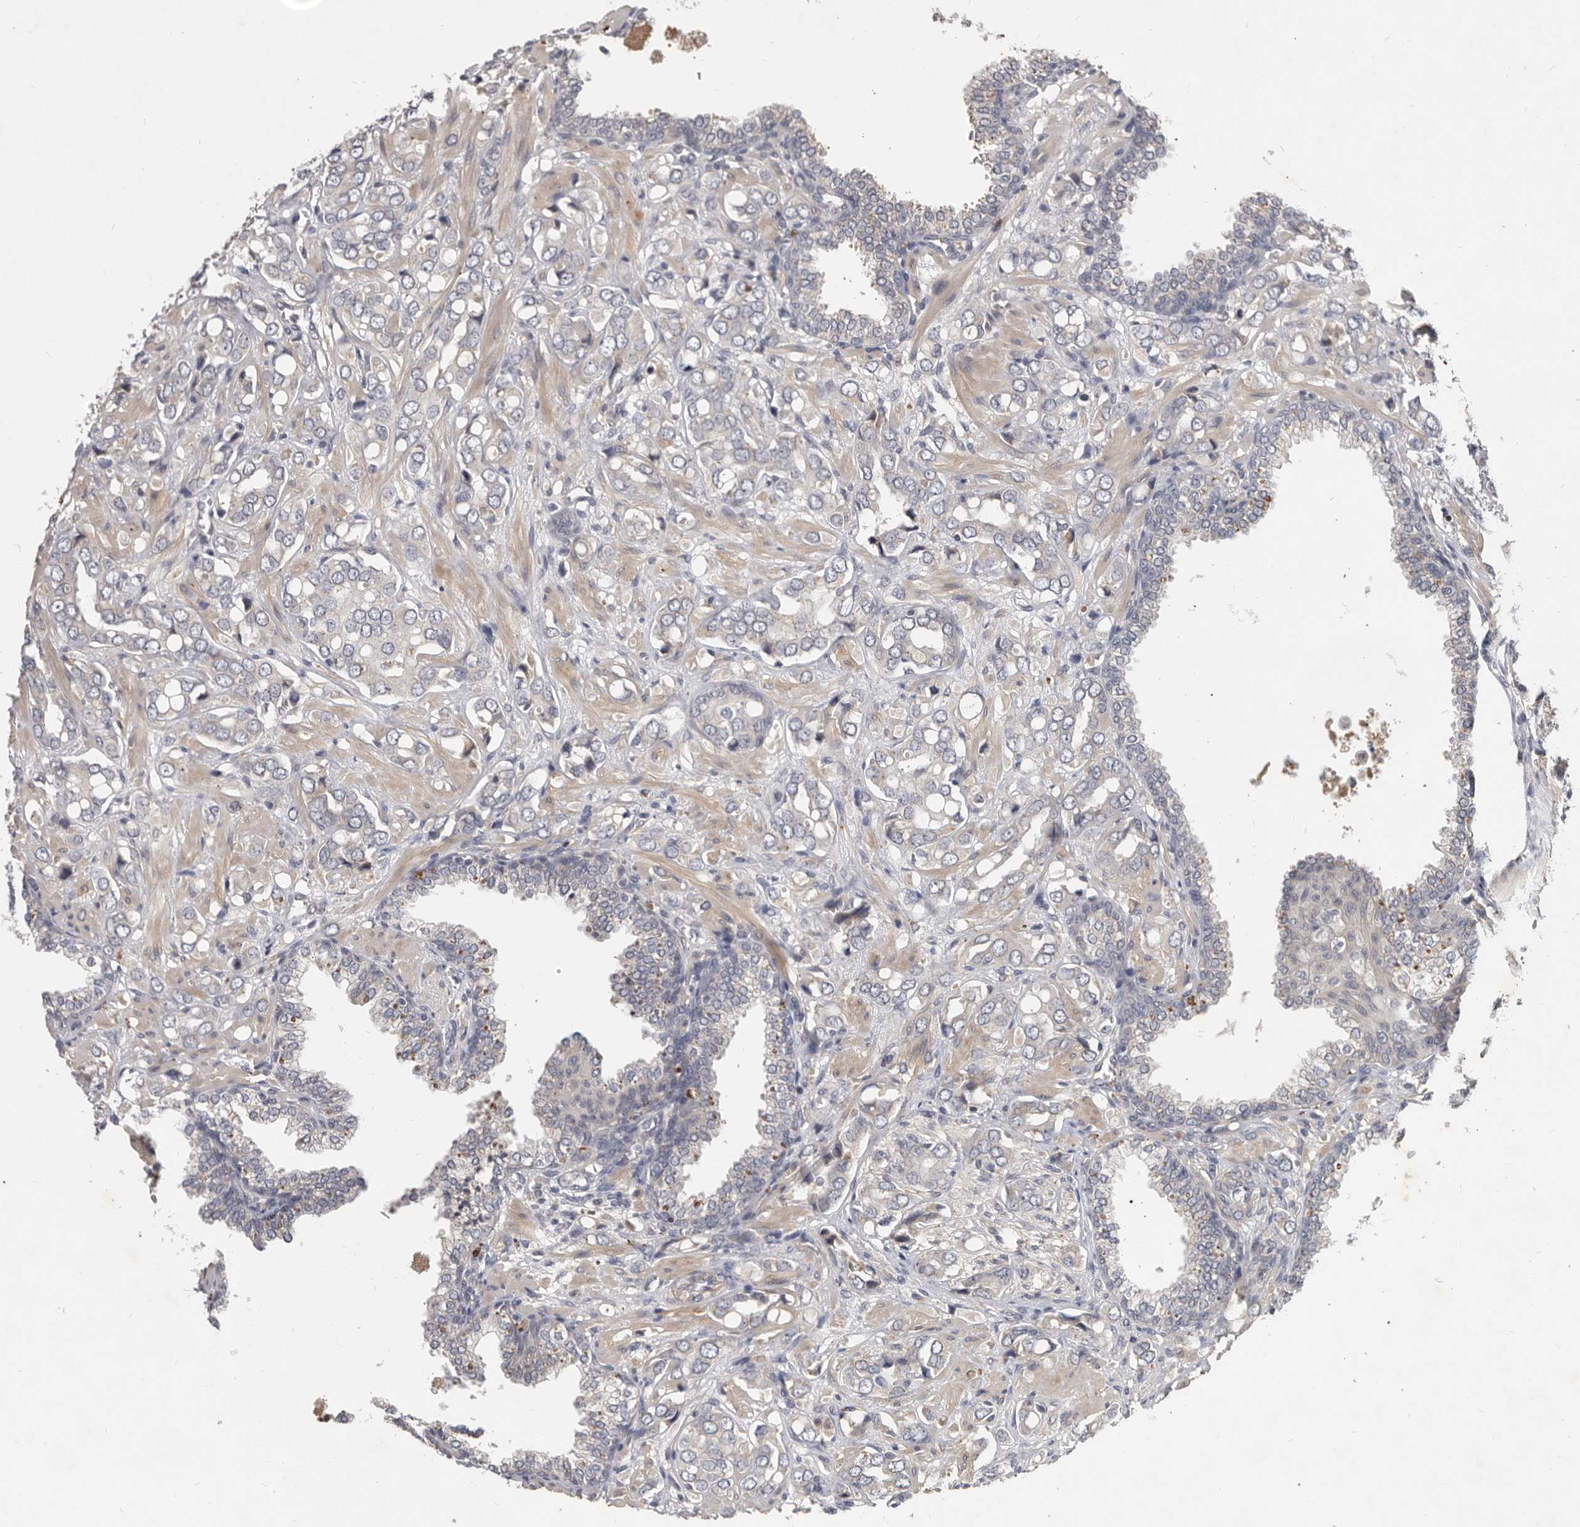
{"staining": {"intensity": "negative", "quantity": "none", "location": "none"}, "tissue": "prostate cancer", "cell_type": "Tumor cells", "image_type": "cancer", "snomed": [{"axis": "morphology", "description": "Adenocarcinoma, High grade"}, {"axis": "topography", "description": "Prostate"}], "caption": "DAB (3,3'-diaminobenzidine) immunohistochemical staining of prostate cancer (high-grade adenocarcinoma) demonstrates no significant staining in tumor cells.", "gene": "DNAJC28", "patient": {"sex": "male", "age": 52}}